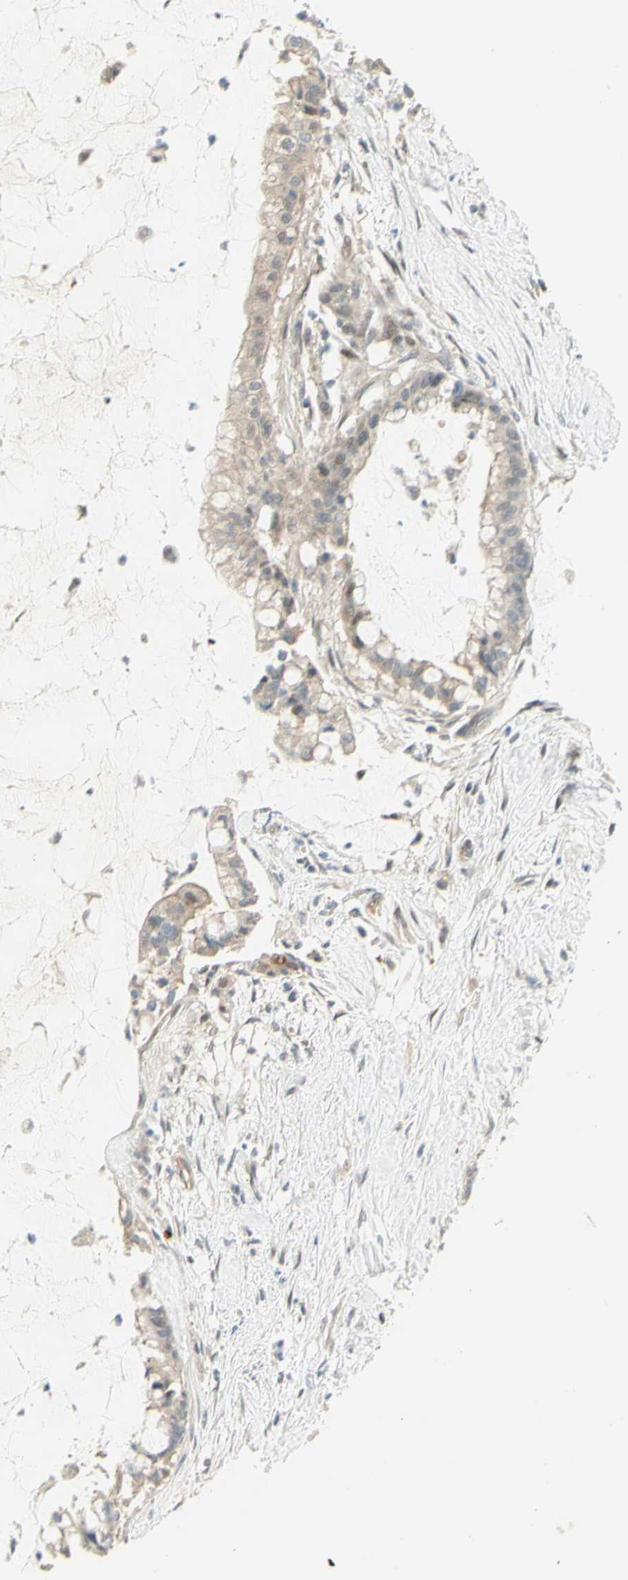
{"staining": {"intensity": "weak", "quantity": ">75%", "location": "cytoplasmic/membranous"}, "tissue": "pancreatic cancer", "cell_type": "Tumor cells", "image_type": "cancer", "snomed": [{"axis": "morphology", "description": "Adenocarcinoma, NOS"}, {"axis": "topography", "description": "Pancreas"}], "caption": "This is an image of immunohistochemistry (IHC) staining of pancreatic cancer (adenocarcinoma), which shows weak positivity in the cytoplasmic/membranous of tumor cells.", "gene": "ANGPT2", "patient": {"sex": "male", "age": 41}}